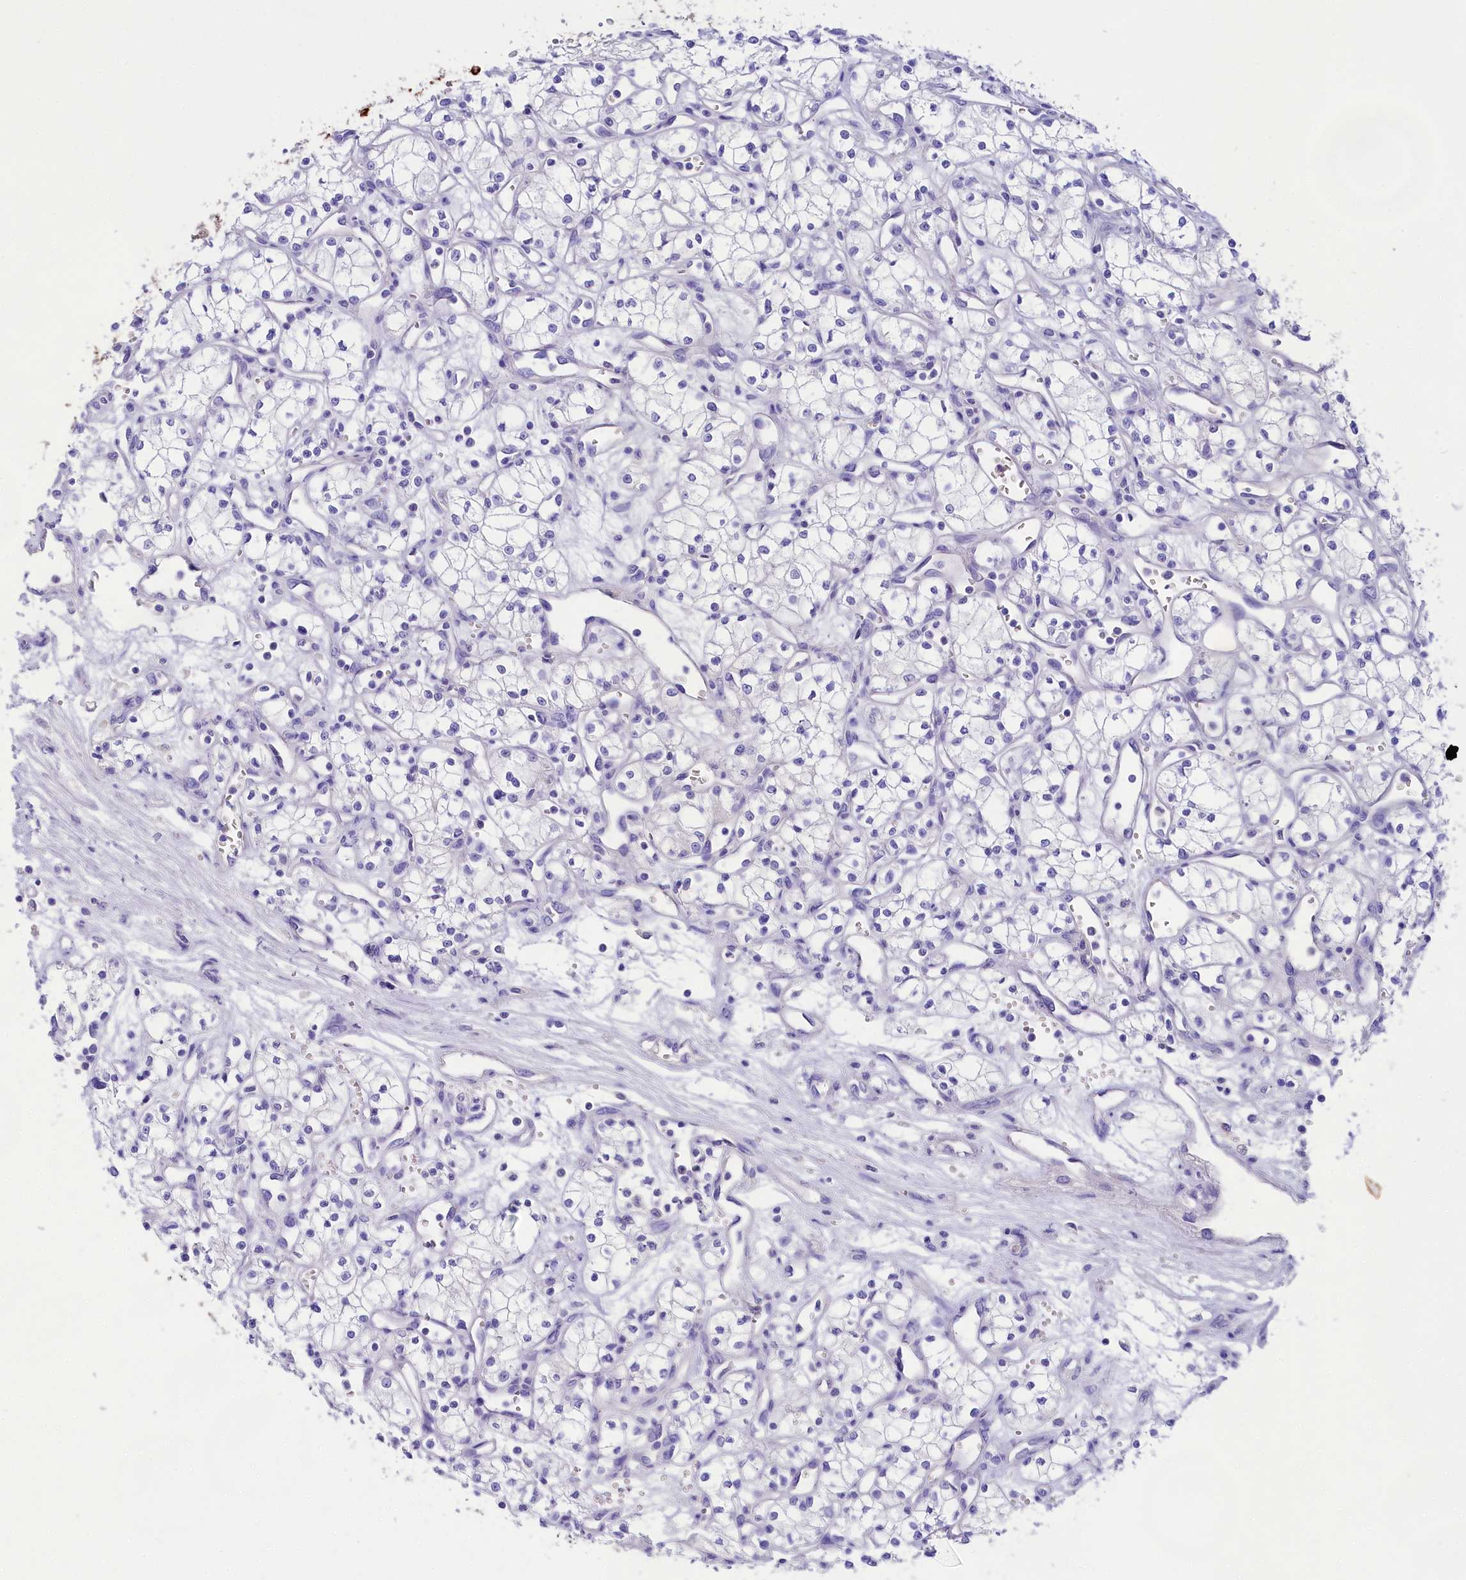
{"staining": {"intensity": "negative", "quantity": "none", "location": "none"}, "tissue": "renal cancer", "cell_type": "Tumor cells", "image_type": "cancer", "snomed": [{"axis": "morphology", "description": "Adenocarcinoma, NOS"}, {"axis": "topography", "description": "Kidney"}], "caption": "Immunohistochemistry (IHC) micrograph of neoplastic tissue: human renal cancer stained with DAB (3,3'-diaminobenzidine) shows no significant protein expression in tumor cells.", "gene": "SULT2A1", "patient": {"sex": "male", "age": 59}}